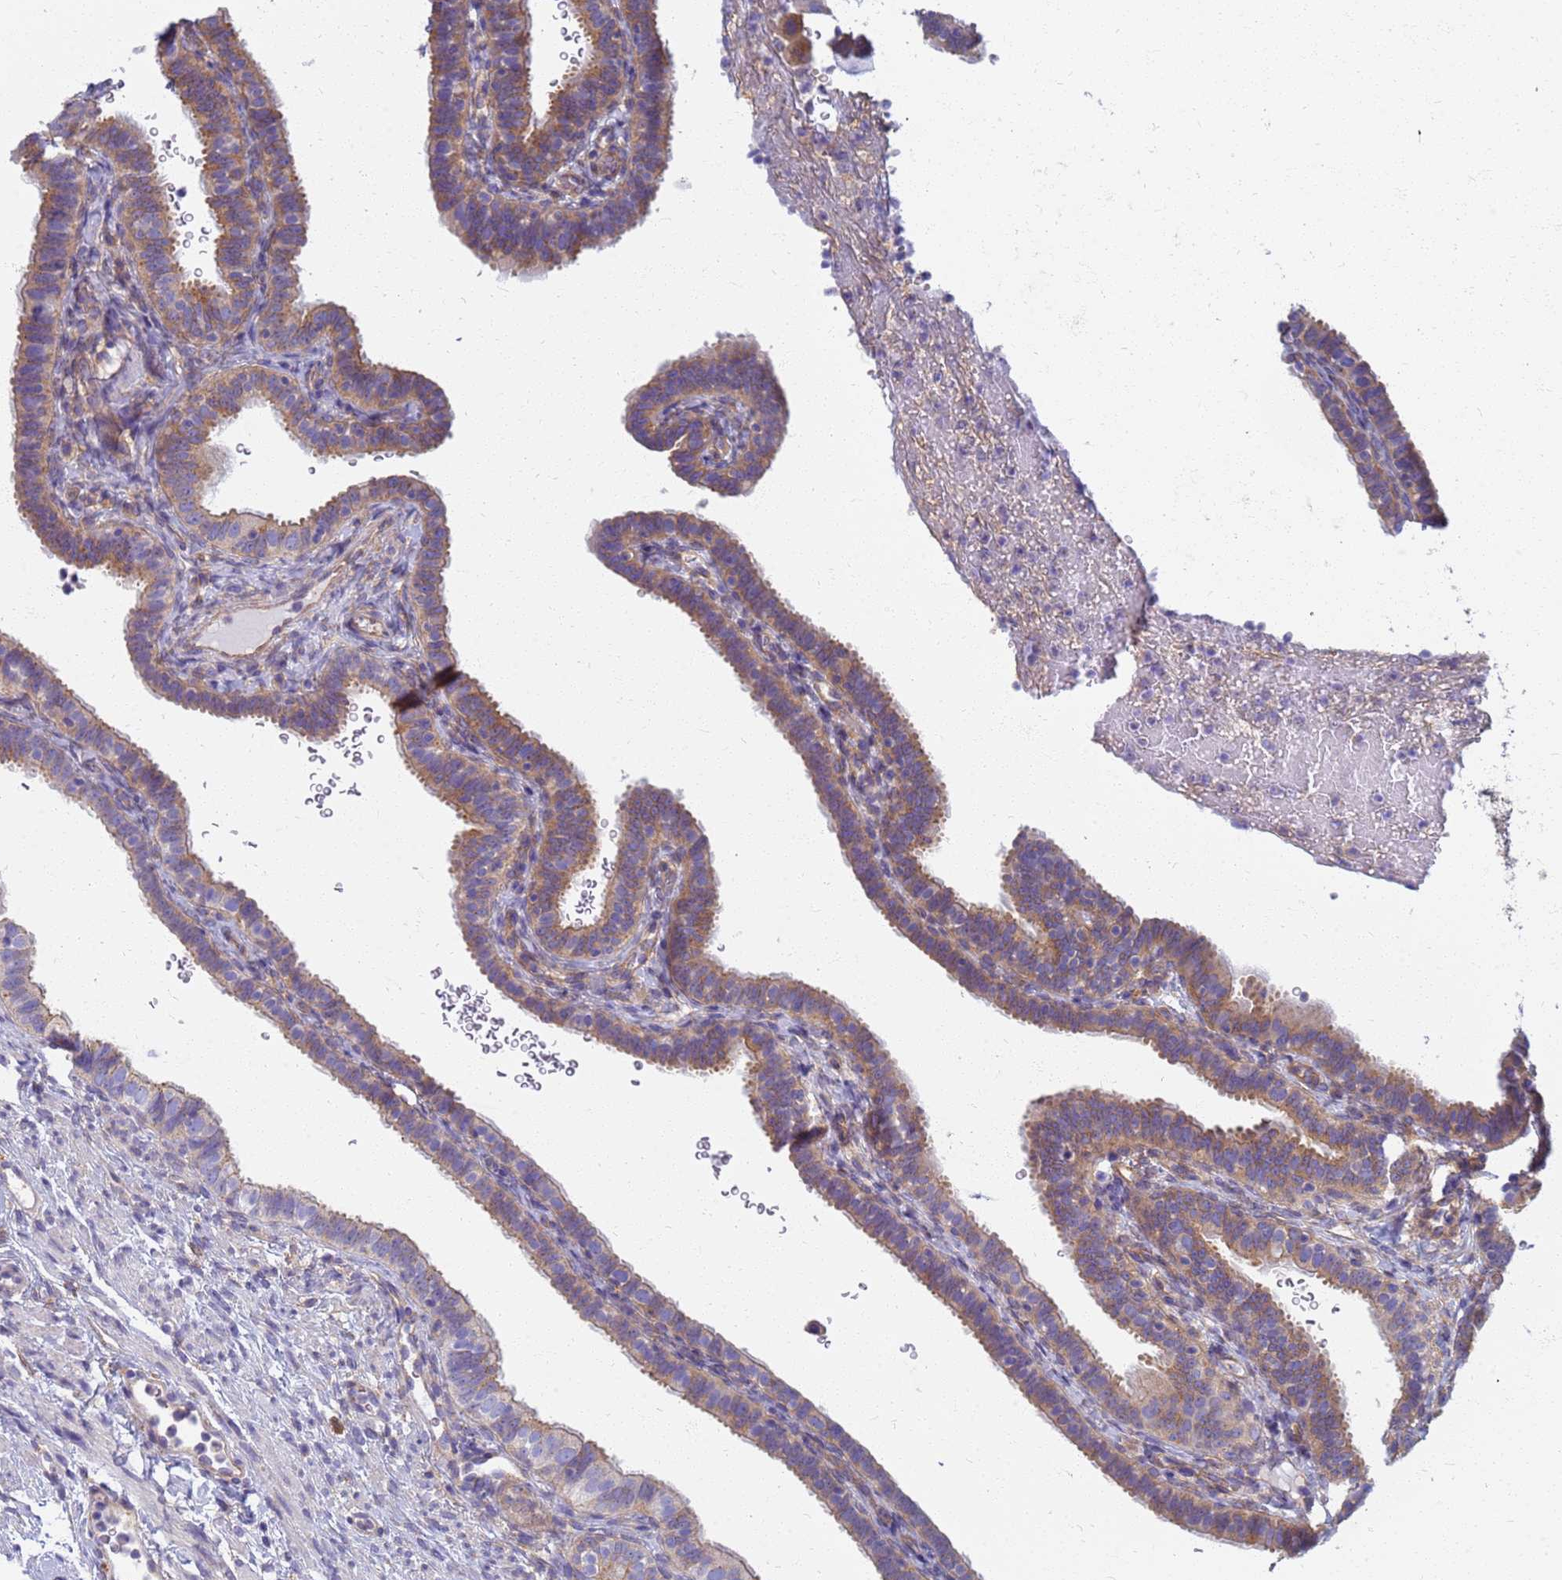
{"staining": {"intensity": "moderate", "quantity": "25%-75%", "location": "cytoplasmic/membranous"}, "tissue": "fallopian tube", "cell_type": "Glandular cells", "image_type": "normal", "snomed": [{"axis": "morphology", "description": "Normal tissue, NOS"}, {"axis": "topography", "description": "Fallopian tube"}], "caption": "Glandular cells exhibit medium levels of moderate cytoplasmic/membranous positivity in about 25%-75% of cells in benign fallopian tube. (IHC, brightfield microscopy, high magnification).", "gene": "EEA1", "patient": {"sex": "female", "age": 41}}